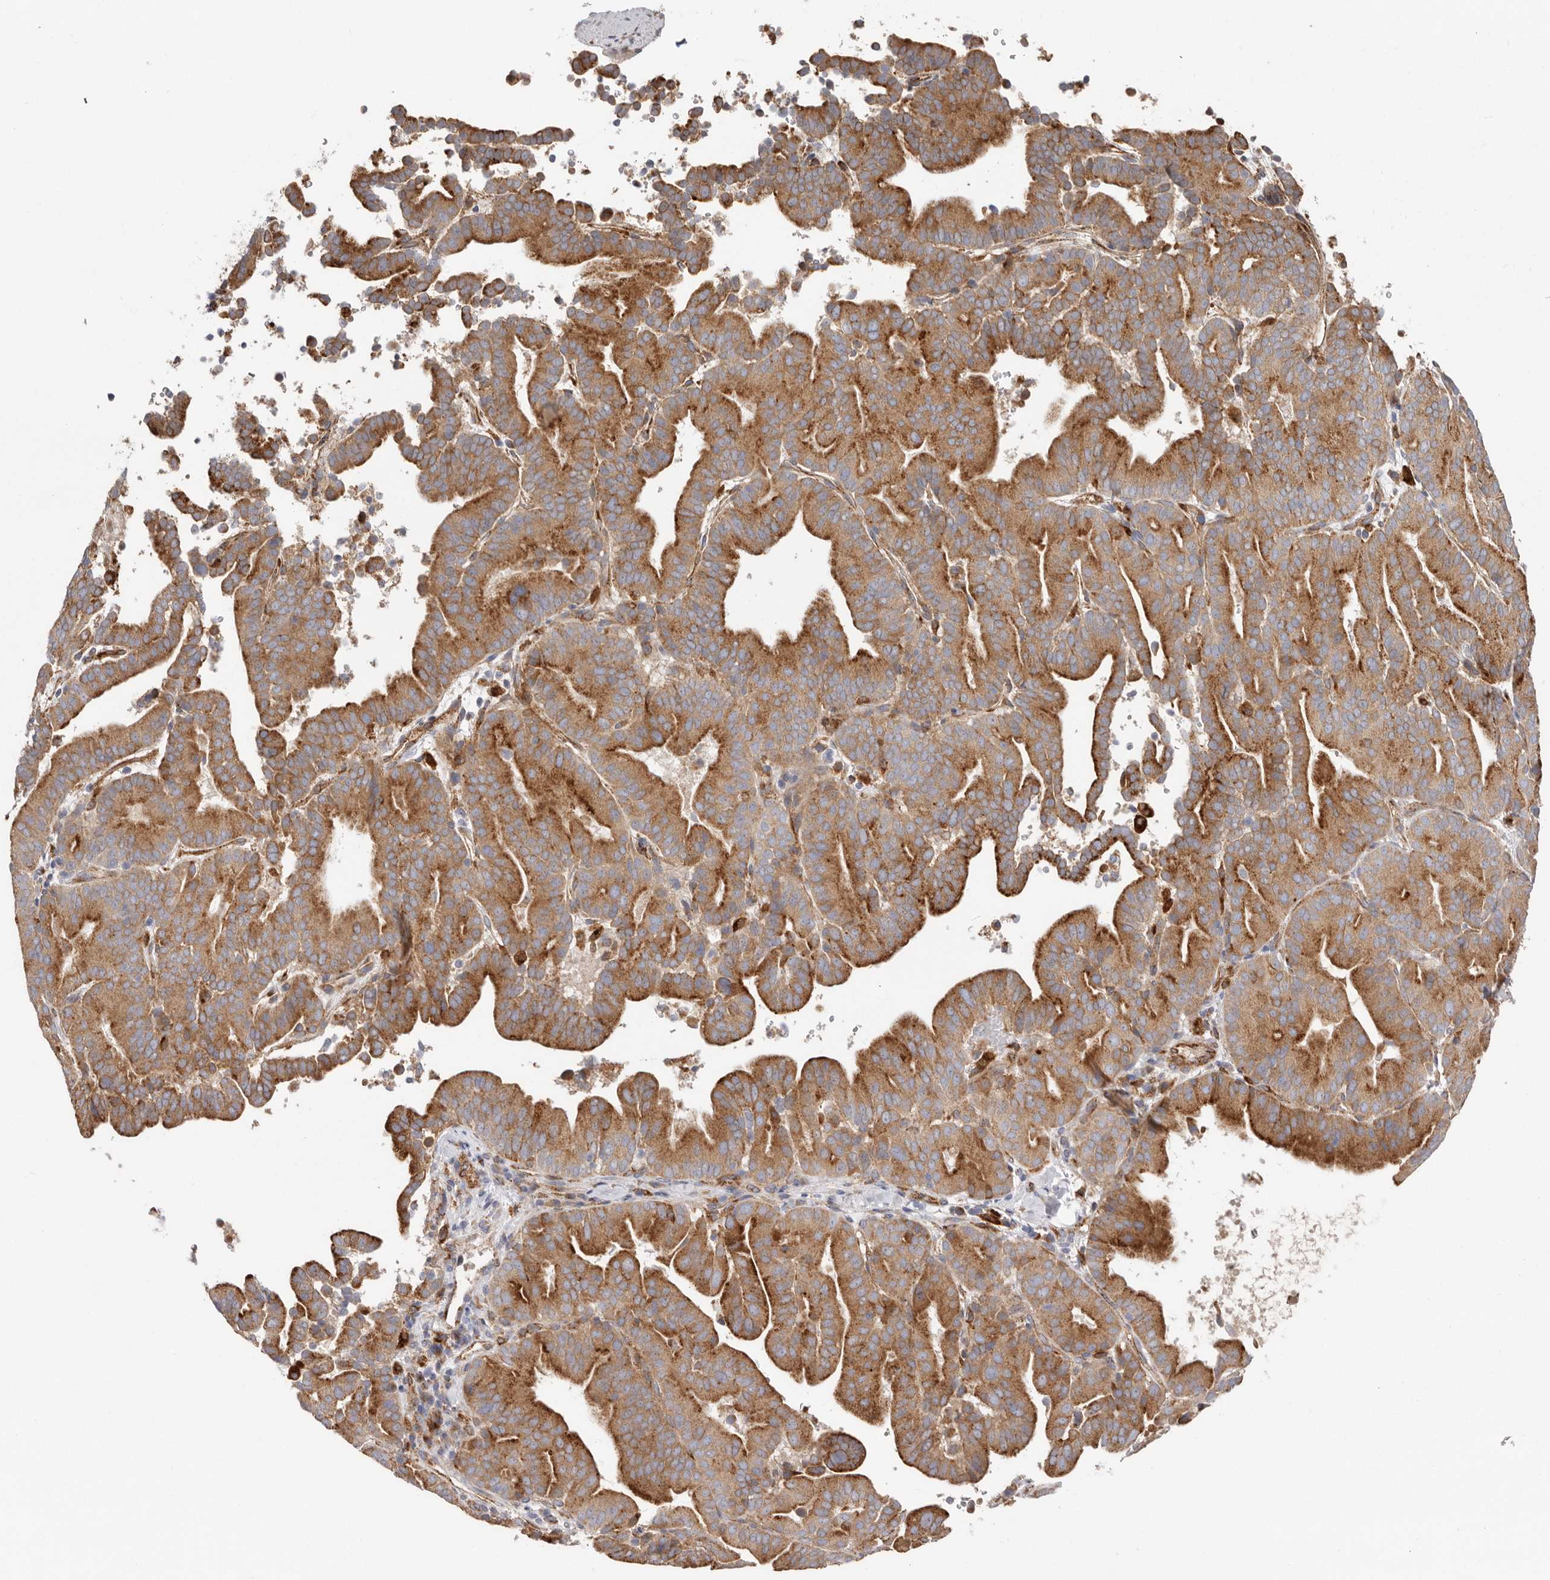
{"staining": {"intensity": "strong", "quantity": ">75%", "location": "cytoplasmic/membranous"}, "tissue": "liver cancer", "cell_type": "Tumor cells", "image_type": "cancer", "snomed": [{"axis": "morphology", "description": "Cholangiocarcinoma"}, {"axis": "topography", "description": "Liver"}], "caption": "The immunohistochemical stain shows strong cytoplasmic/membranous staining in tumor cells of liver cancer tissue.", "gene": "GRN", "patient": {"sex": "female", "age": 75}}